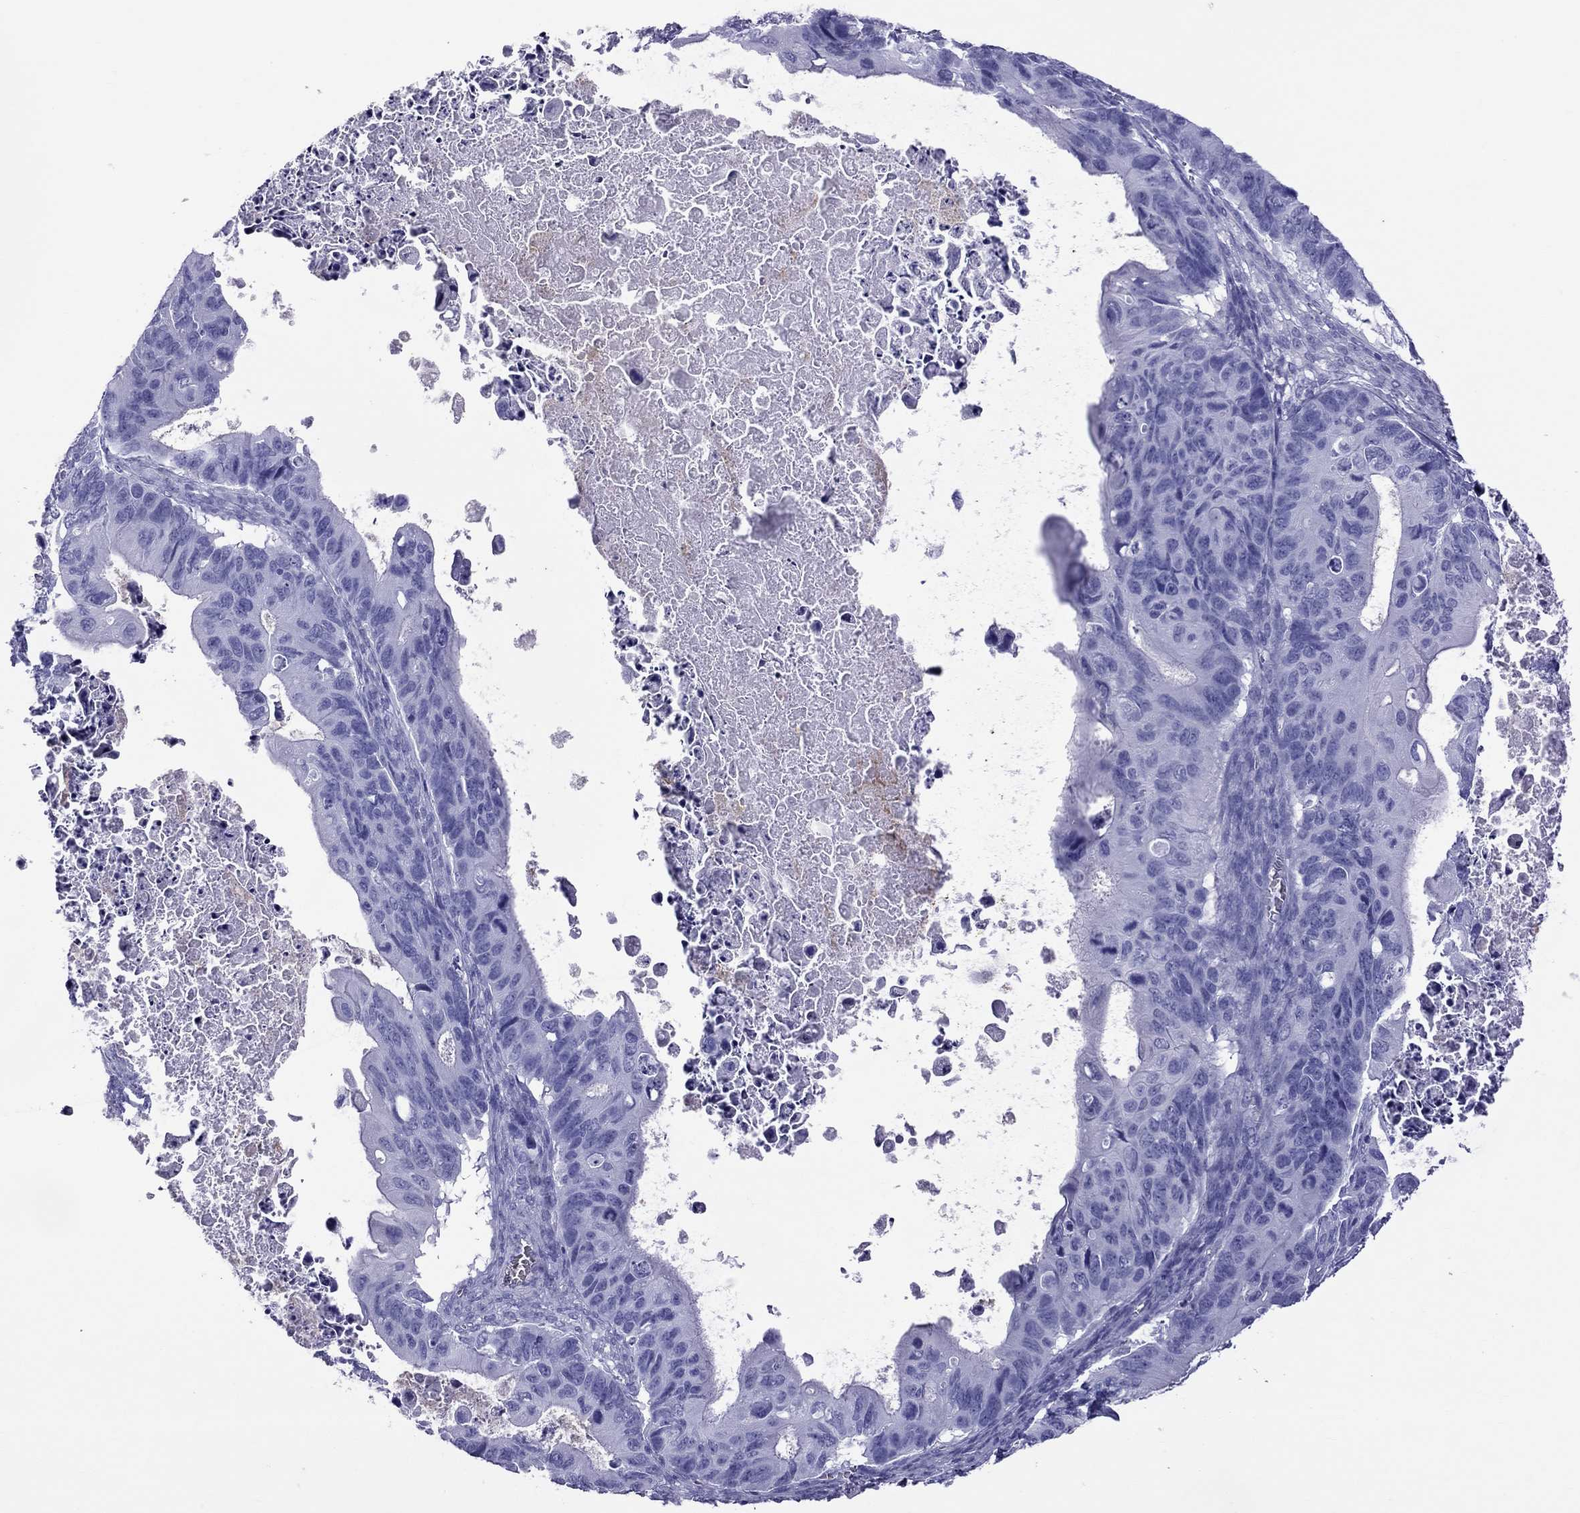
{"staining": {"intensity": "negative", "quantity": "none", "location": "none"}, "tissue": "ovarian cancer", "cell_type": "Tumor cells", "image_type": "cancer", "snomed": [{"axis": "morphology", "description": "Cystadenocarcinoma, mucinous, NOS"}, {"axis": "topography", "description": "Ovary"}], "caption": "Immunohistochemical staining of human ovarian cancer reveals no significant positivity in tumor cells.", "gene": "SCART1", "patient": {"sex": "female", "age": 64}}